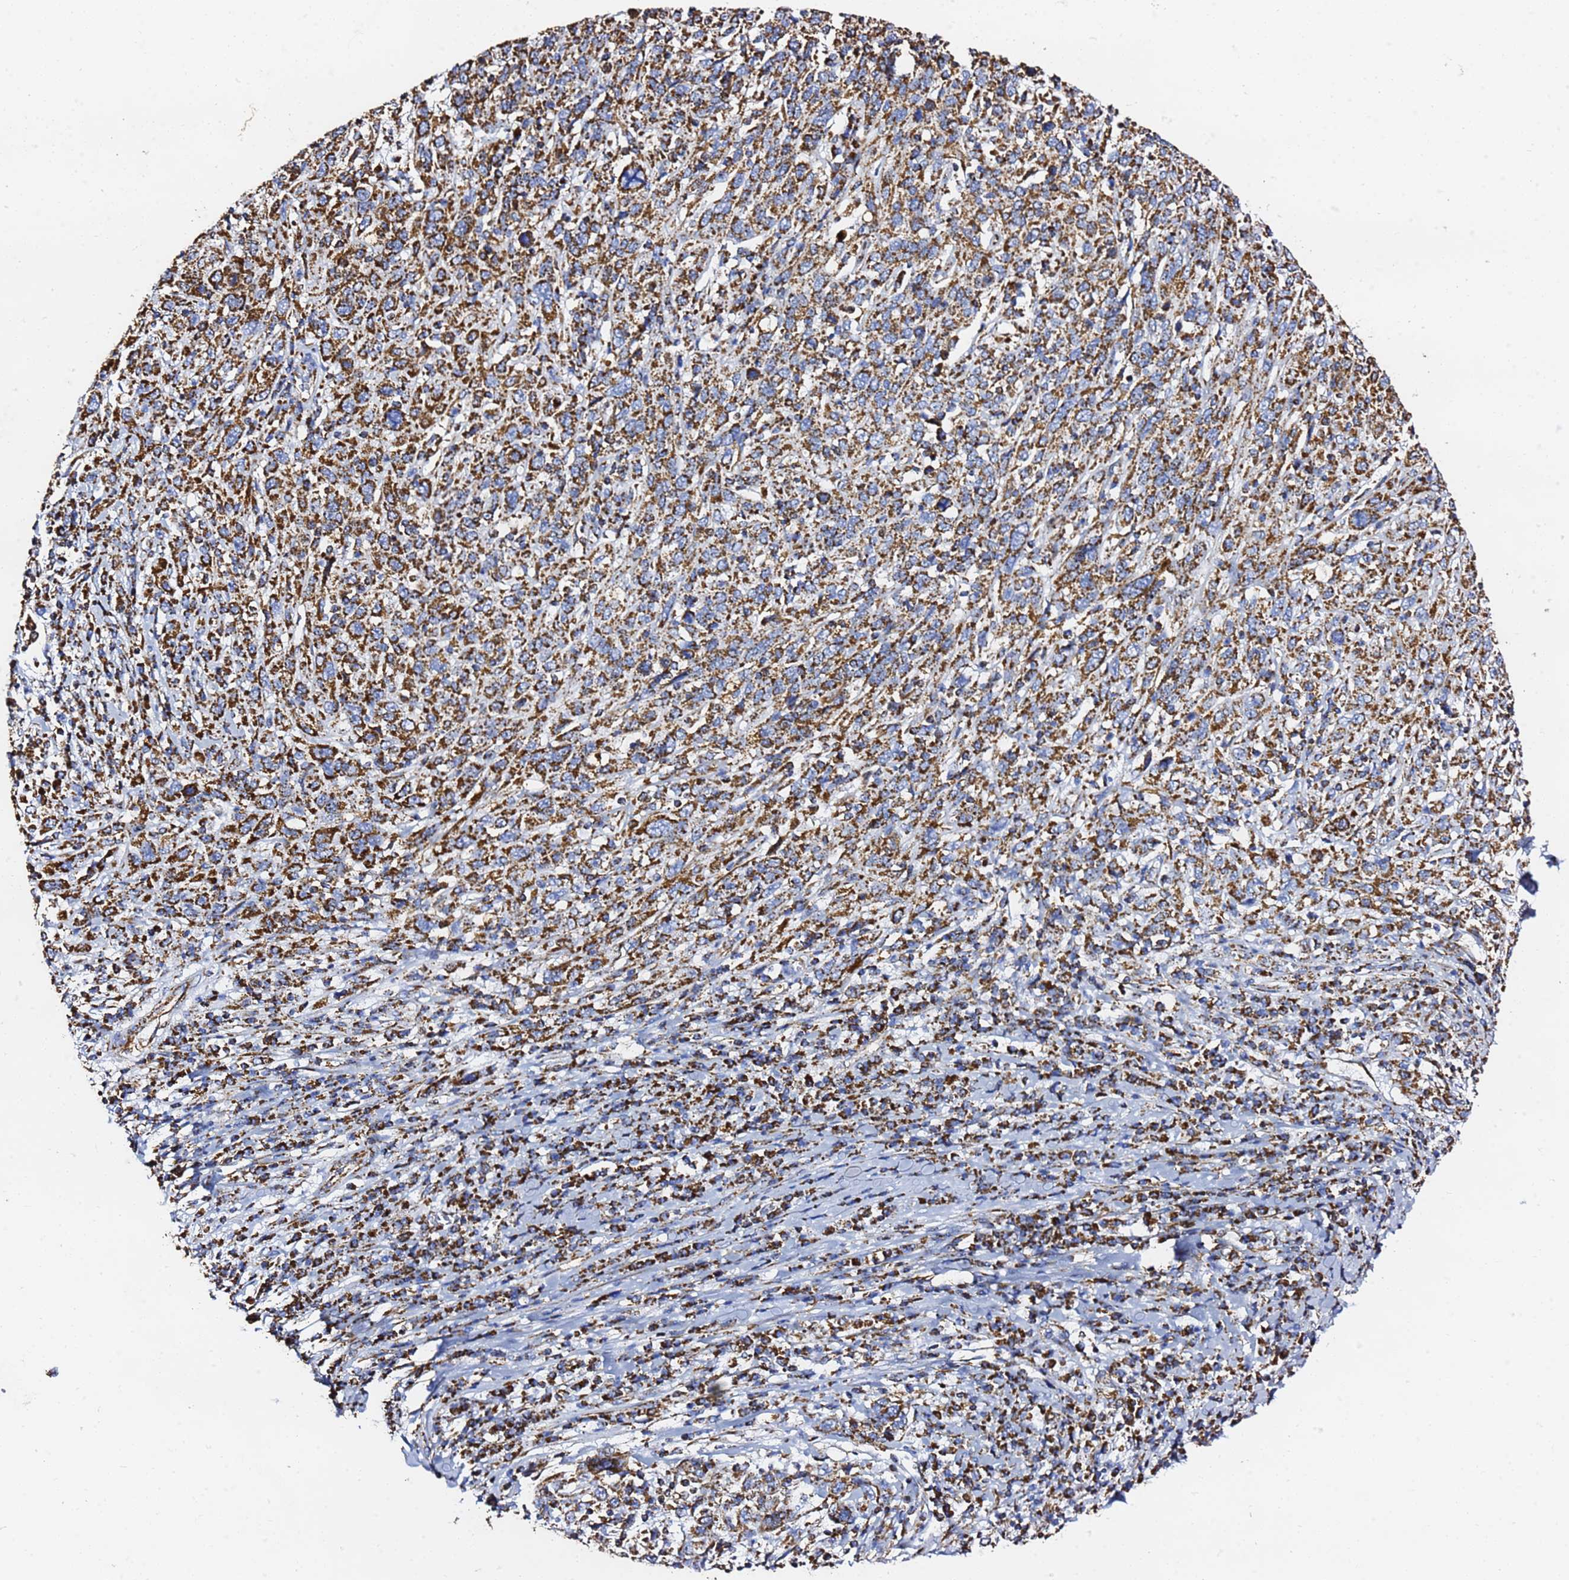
{"staining": {"intensity": "strong", "quantity": ">75%", "location": "cytoplasmic/membranous"}, "tissue": "cervical cancer", "cell_type": "Tumor cells", "image_type": "cancer", "snomed": [{"axis": "morphology", "description": "Squamous cell carcinoma, NOS"}, {"axis": "topography", "description": "Cervix"}], "caption": "A high amount of strong cytoplasmic/membranous expression is present in about >75% of tumor cells in cervical cancer tissue.", "gene": "PHB2", "patient": {"sex": "female", "age": 46}}